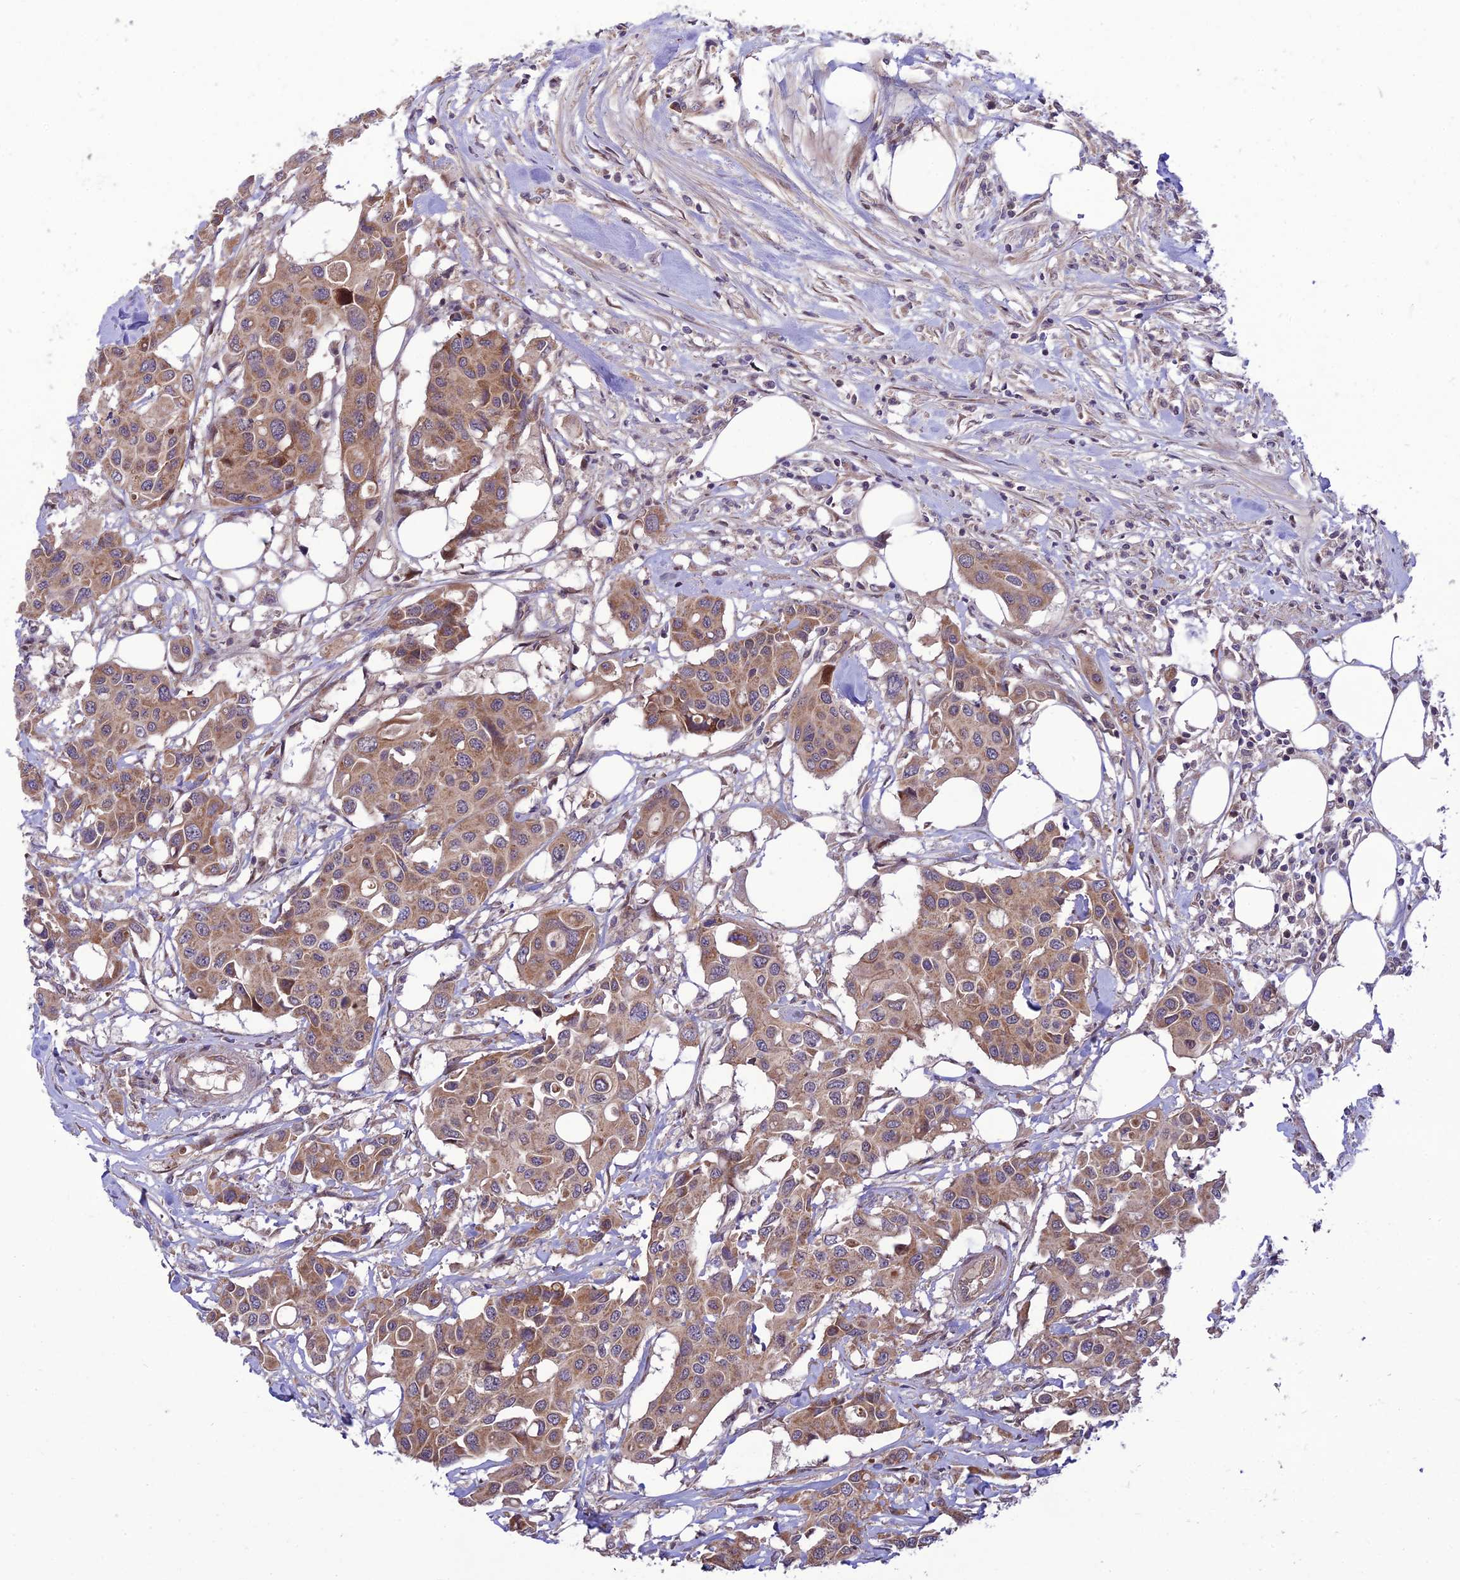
{"staining": {"intensity": "moderate", "quantity": ">75%", "location": "cytoplasmic/membranous"}, "tissue": "colorectal cancer", "cell_type": "Tumor cells", "image_type": "cancer", "snomed": [{"axis": "morphology", "description": "Adenocarcinoma, NOS"}, {"axis": "topography", "description": "Colon"}], "caption": "The image reveals staining of adenocarcinoma (colorectal), revealing moderate cytoplasmic/membranous protein positivity (brown color) within tumor cells.", "gene": "PLEKHG2", "patient": {"sex": "male", "age": 77}}